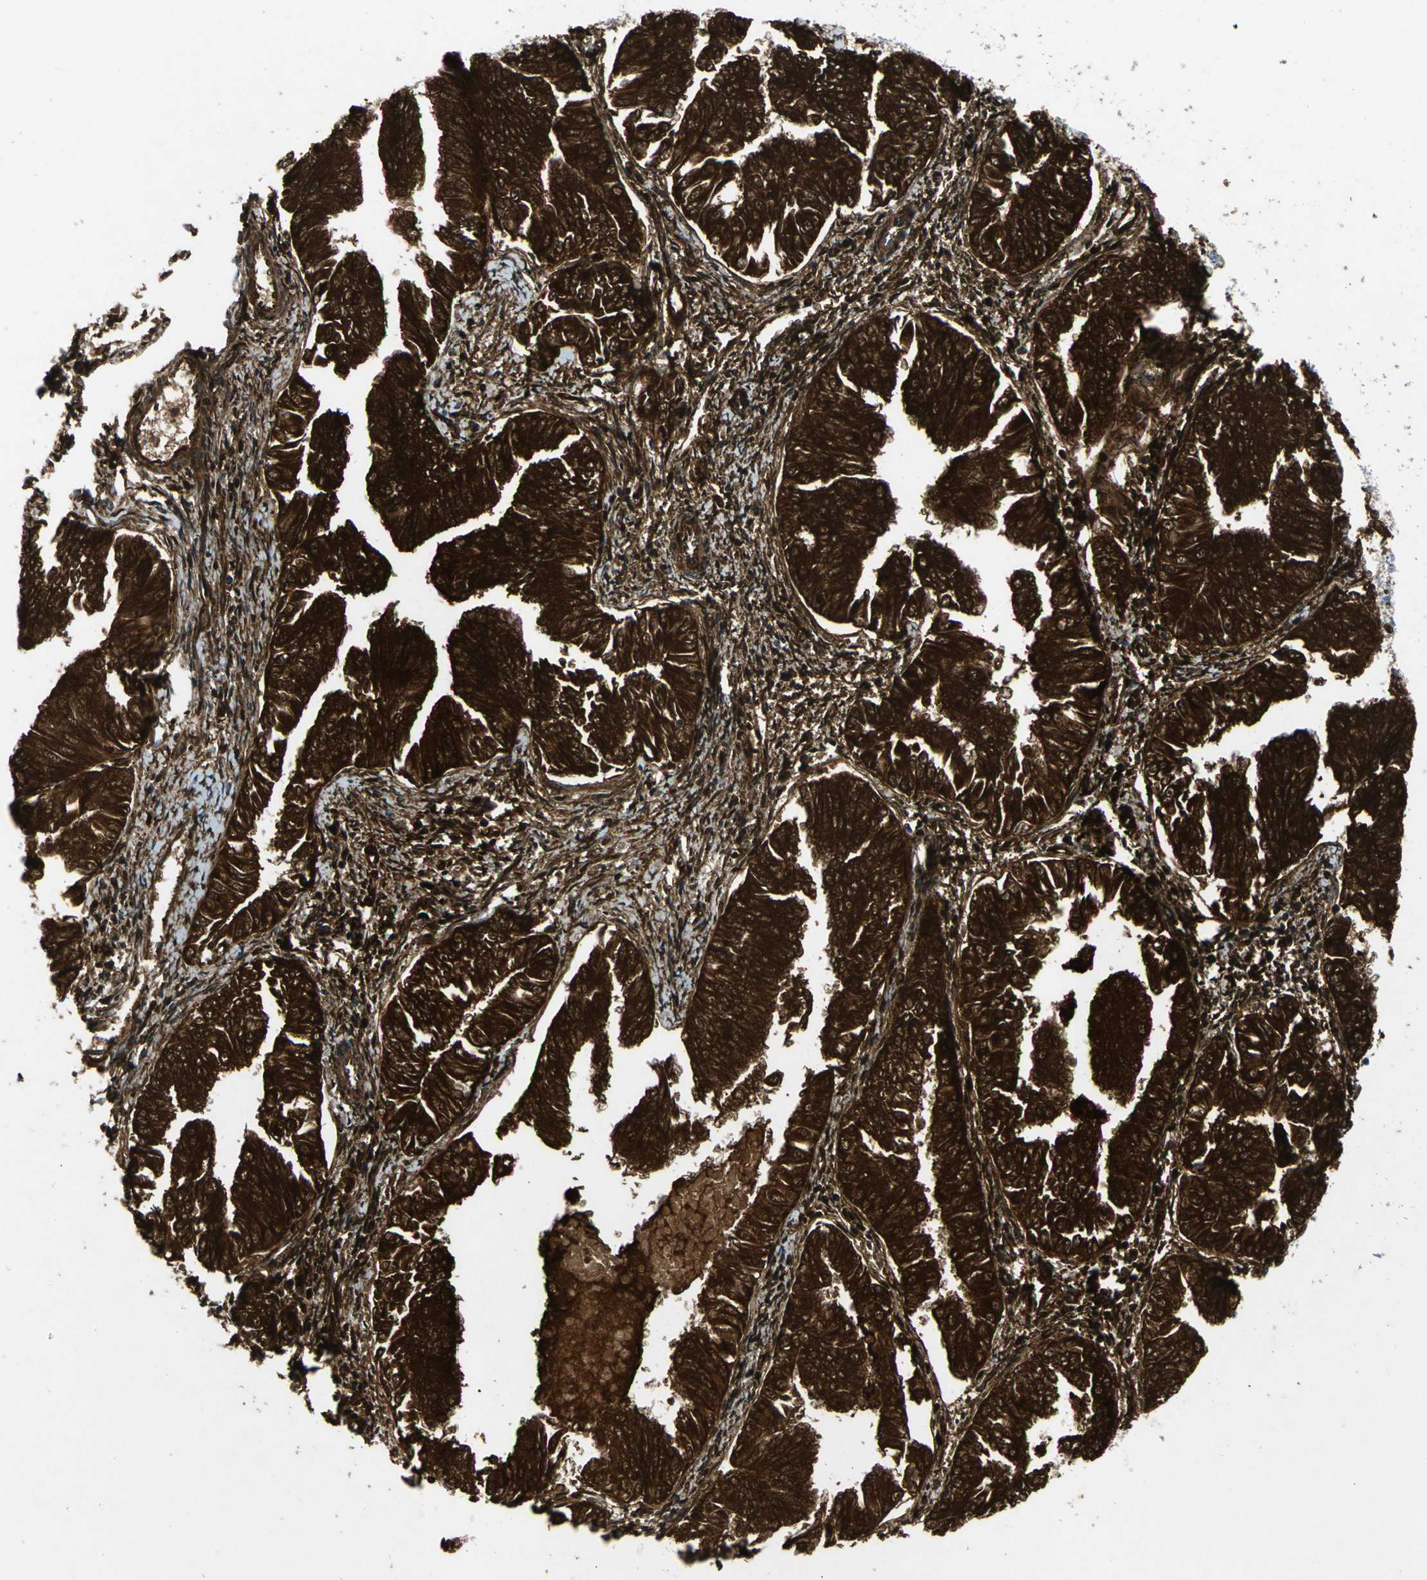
{"staining": {"intensity": "strong", "quantity": ">75%", "location": "cytoplasmic/membranous"}, "tissue": "endometrial cancer", "cell_type": "Tumor cells", "image_type": "cancer", "snomed": [{"axis": "morphology", "description": "Adenocarcinoma, NOS"}, {"axis": "topography", "description": "Endometrium"}], "caption": "A brown stain highlights strong cytoplasmic/membranous positivity of a protein in human adenocarcinoma (endometrial) tumor cells.", "gene": "EFNB3", "patient": {"sex": "female", "age": 53}}